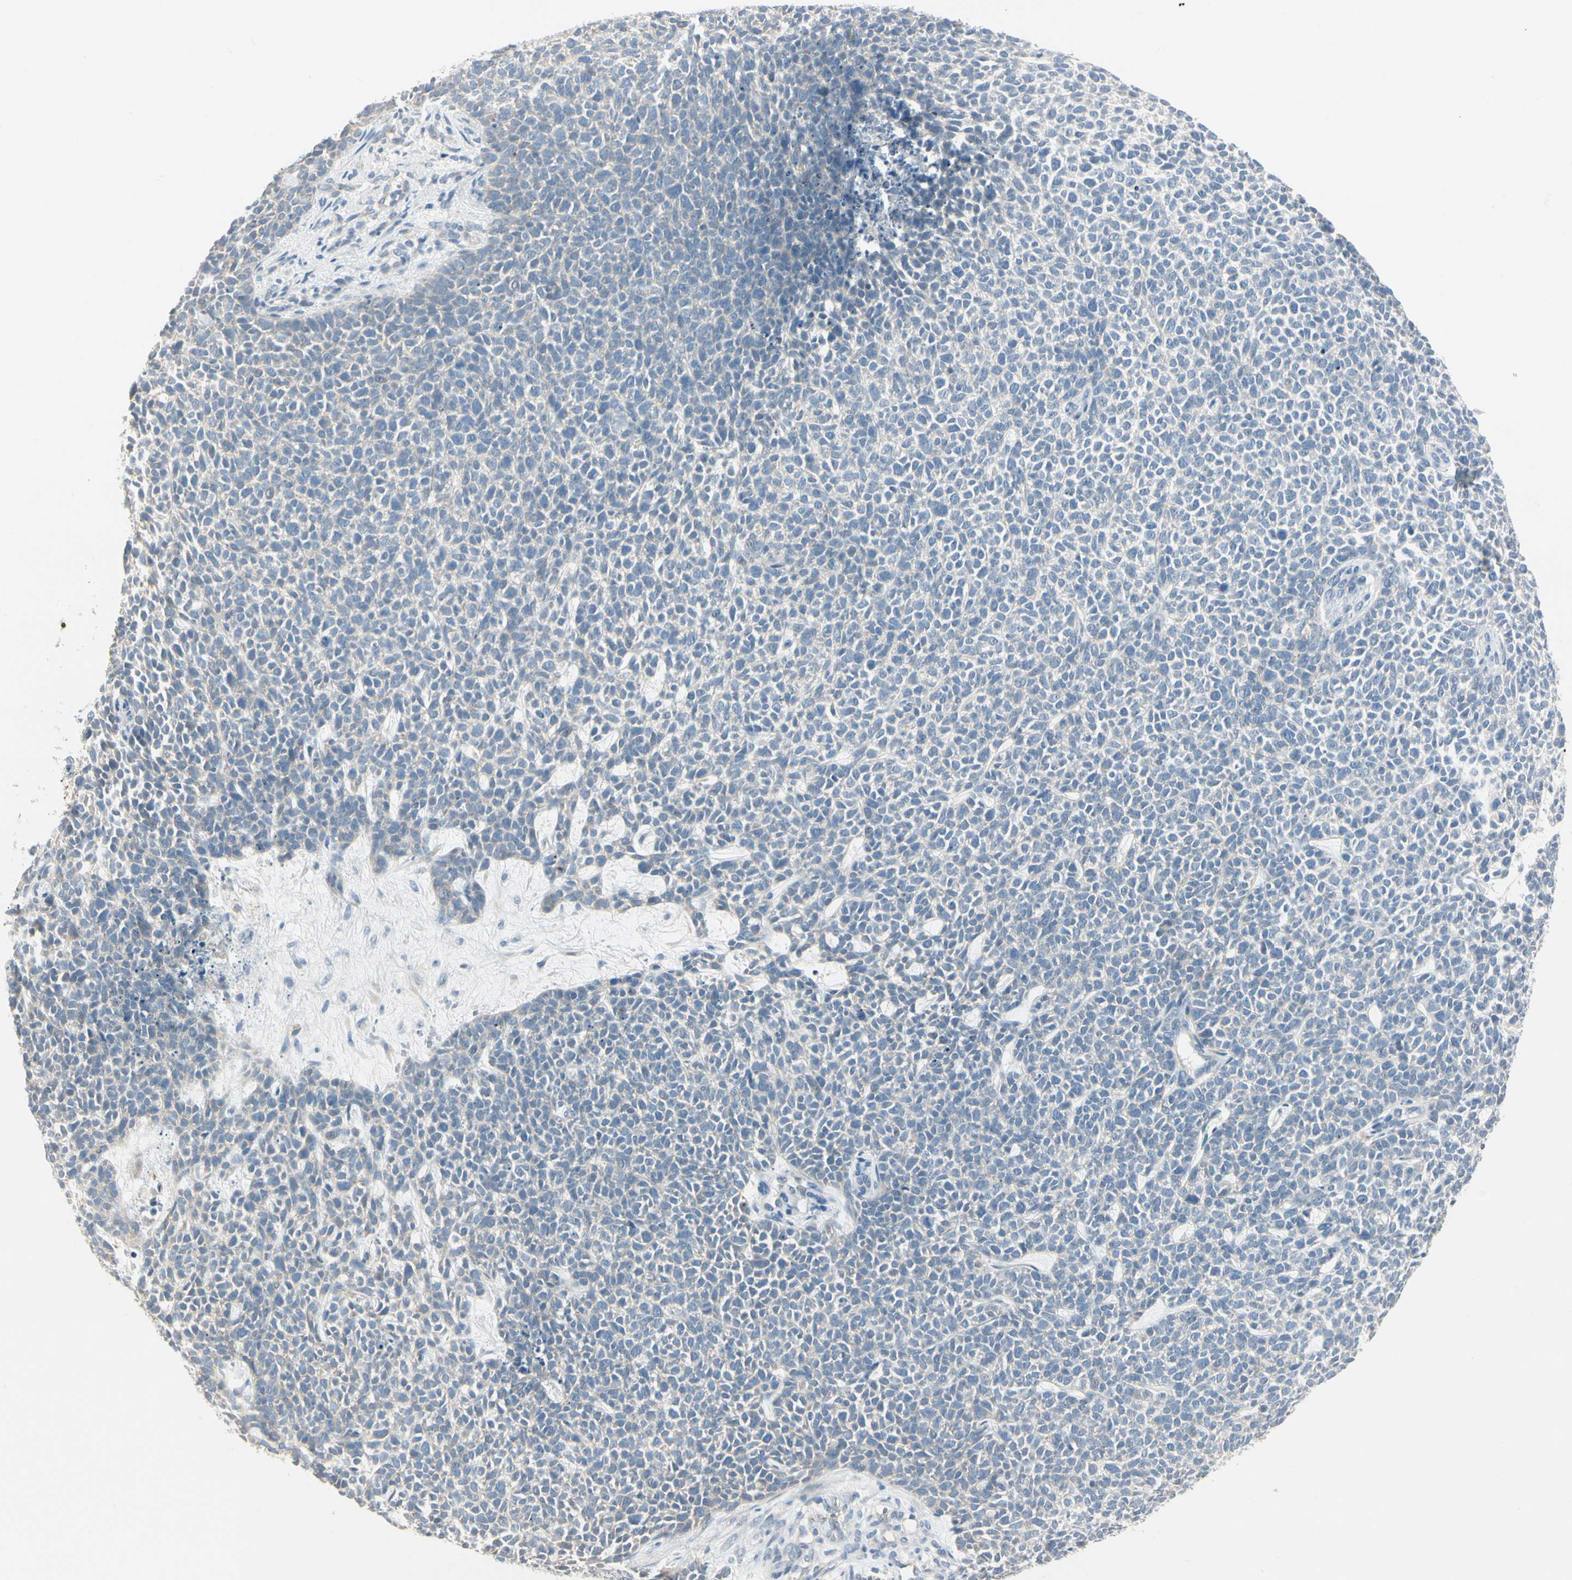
{"staining": {"intensity": "negative", "quantity": "none", "location": "none"}, "tissue": "skin cancer", "cell_type": "Tumor cells", "image_type": "cancer", "snomed": [{"axis": "morphology", "description": "Basal cell carcinoma"}, {"axis": "topography", "description": "Skin"}], "caption": "This is a image of immunohistochemistry (IHC) staining of skin basal cell carcinoma, which shows no positivity in tumor cells. (DAB immunohistochemistry (IHC), high magnification).", "gene": "SPINK4", "patient": {"sex": "female", "age": 84}}